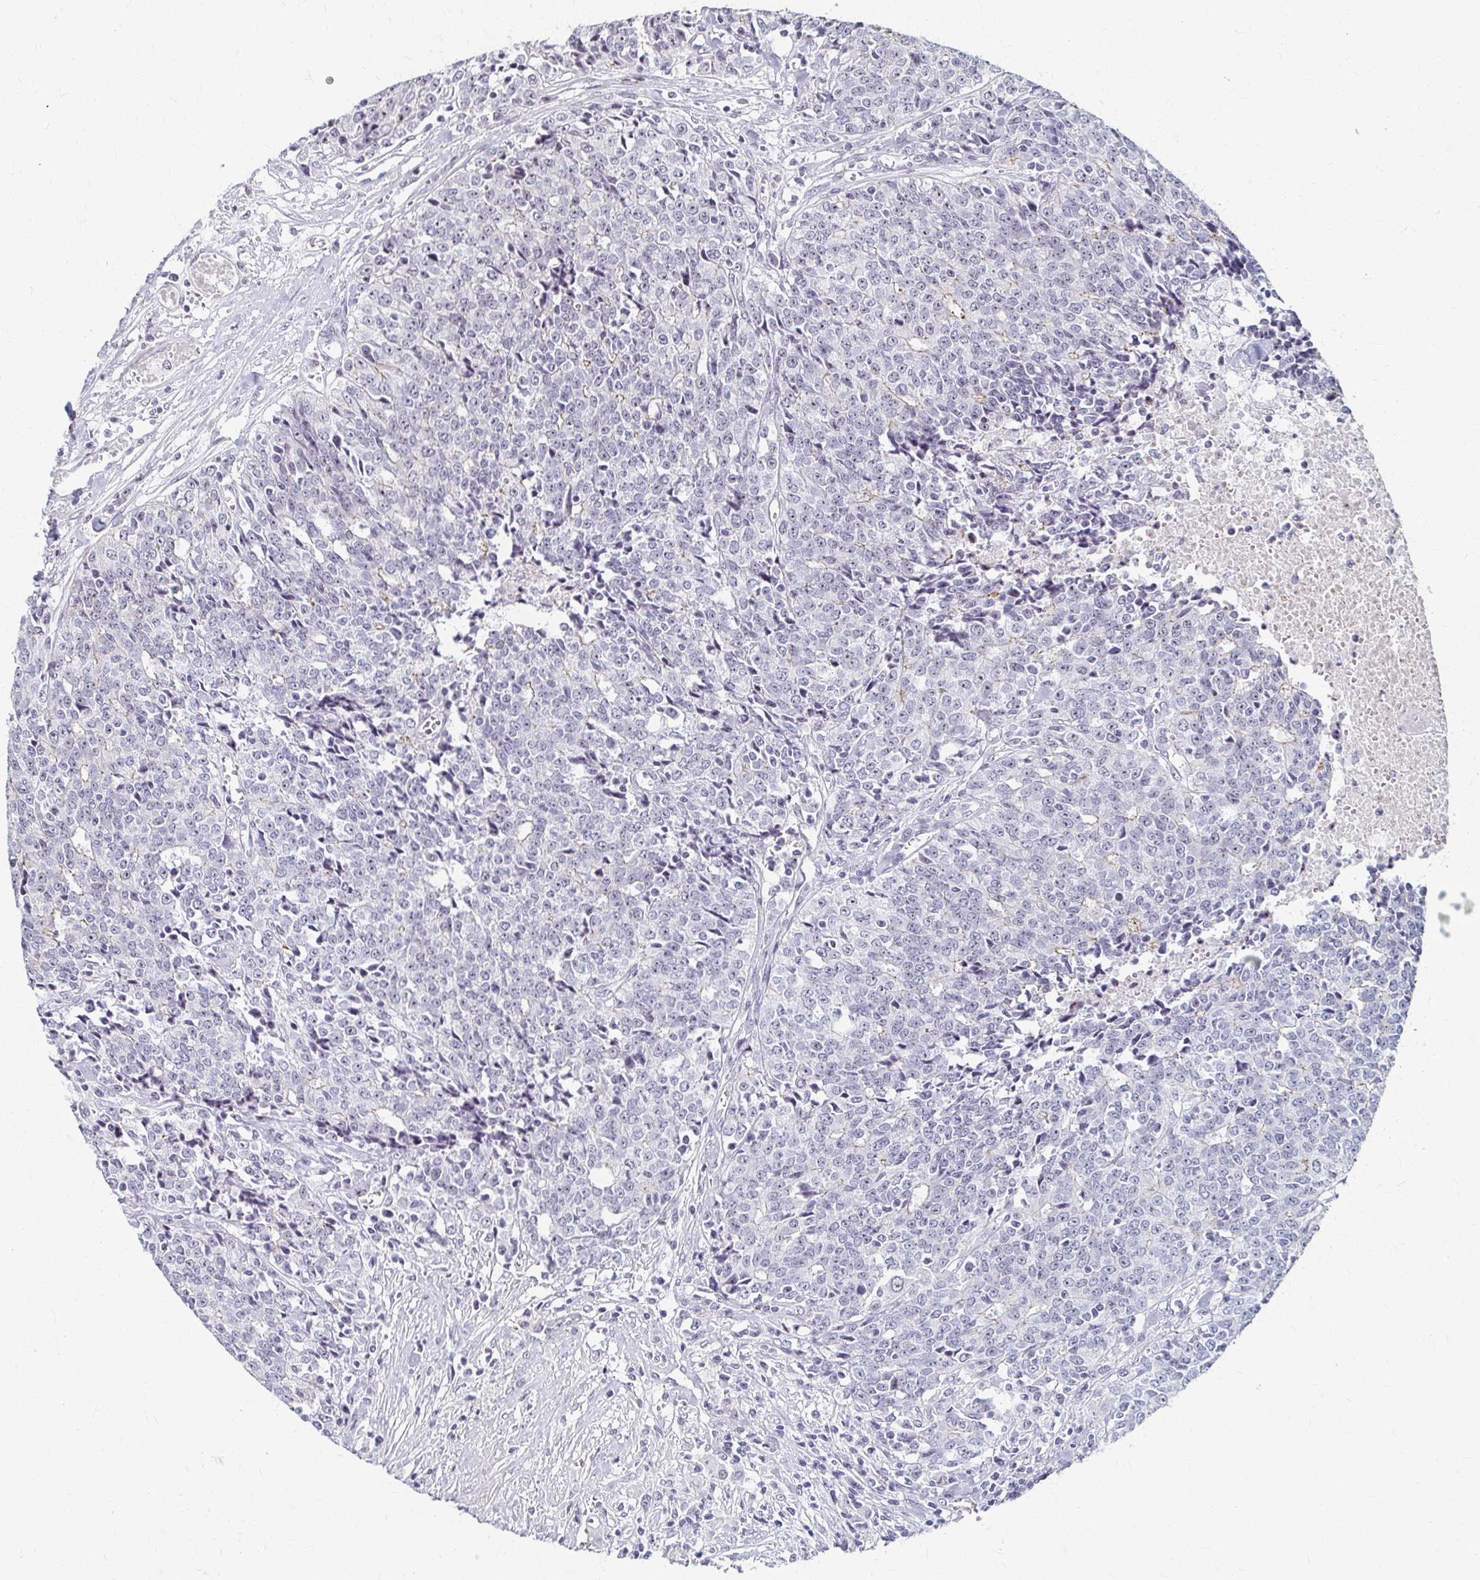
{"staining": {"intensity": "negative", "quantity": "none", "location": "none"}, "tissue": "prostate cancer", "cell_type": "Tumor cells", "image_type": "cancer", "snomed": [{"axis": "morphology", "description": "Adenocarcinoma, High grade"}, {"axis": "topography", "description": "Prostate and seminal vesicle, NOS"}], "caption": "Photomicrograph shows no protein expression in tumor cells of adenocarcinoma (high-grade) (prostate) tissue.", "gene": "PES1", "patient": {"sex": "male", "age": 60}}